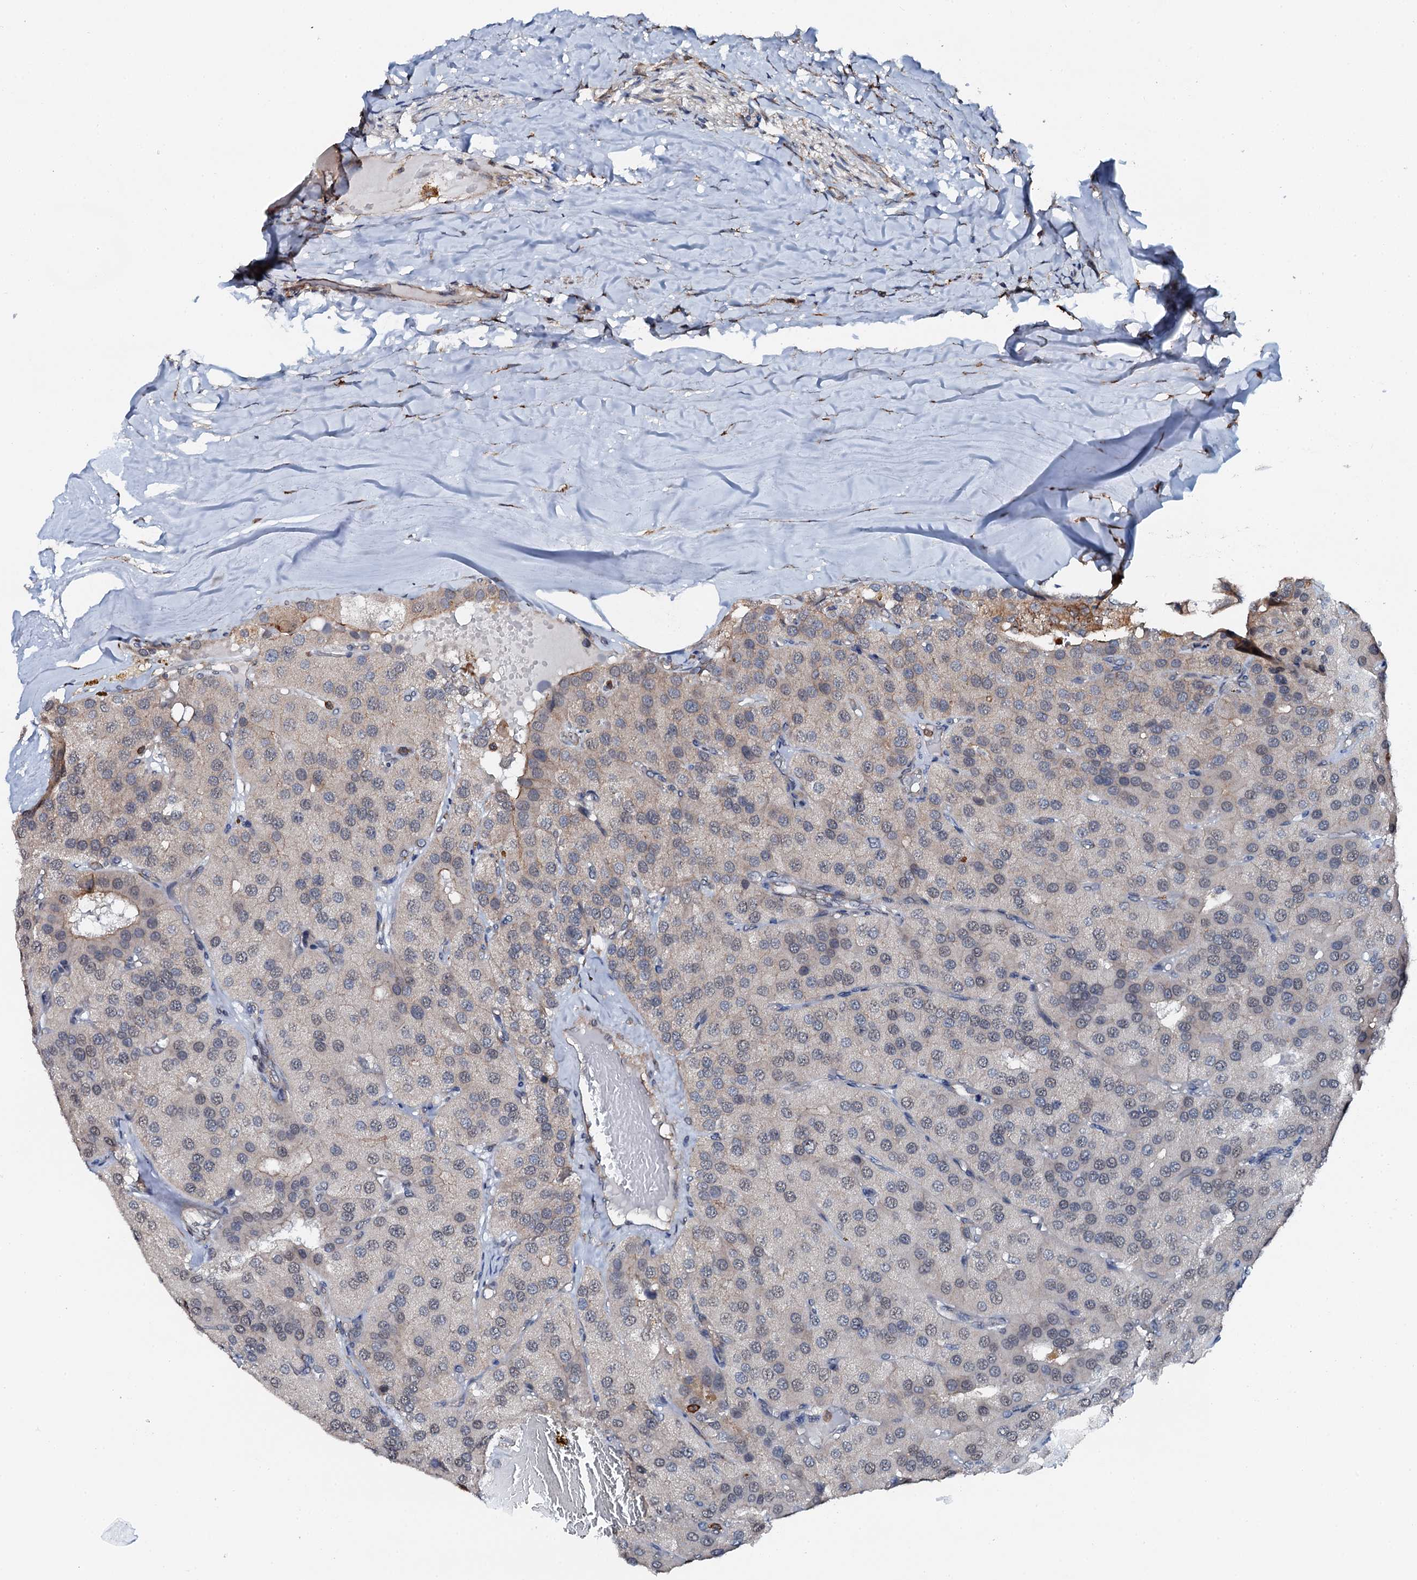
{"staining": {"intensity": "negative", "quantity": "none", "location": "none"}, "tissue": "parathyroid gland", "cell_type": "Glandular cells", "image_type": "normal", "snomed": [{"axis": "morphology", "description": "Normal tissue, NOS"}, {"axis": "morphology", "description": "Adenoma, NOS"}, {"axis": "topography", "description": "Parathyroid gland"}], "caption": "Glandular cells show no significant staining in benign parathyroid gland. (Brightfield microscopy of DAB (3,3'-diaminobenzidine) immunohistochemistry at high magnification).", "gene": "EDC4", "patient": {"sex": "female", "age": 86}}